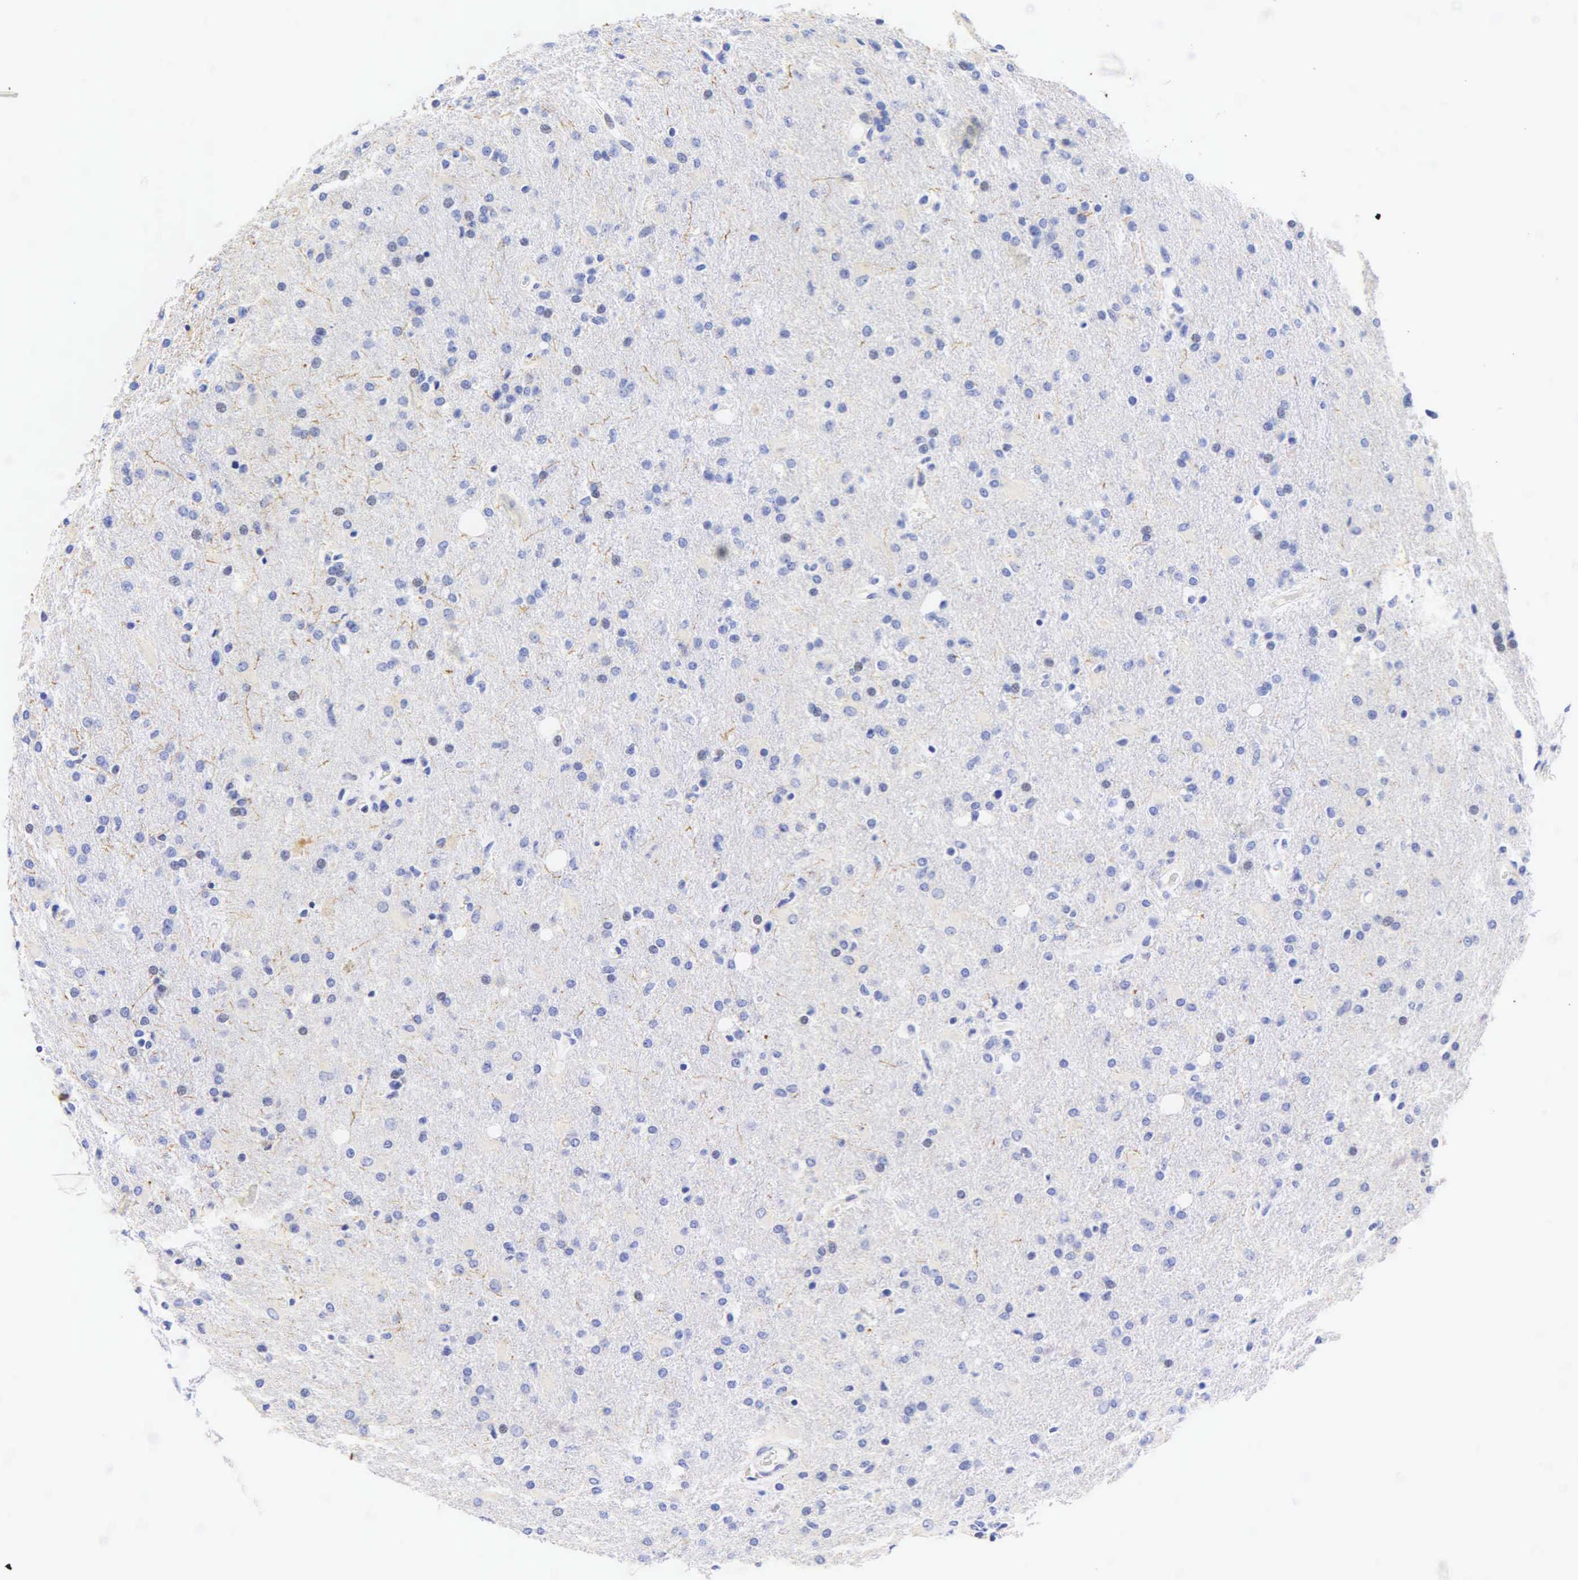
{"staining": {"intensity": "negative", "quantity": "none", "location": "none"}, "tissue": "glioma", "cell_type": "Tumor cells", "image_type": "cancer", "snomed": [{"axis": "morphology", "description": "Glioma, malignant, High grade"}, {"axis": "topography", "description": "Brain"}], "caption": "Immunohistochemical staining of human high-grade glioma (malignant) demonstrates no significant positivity in tumor cells.", "gene": "DES", "patient": {"sex": "male", "age": 68}}